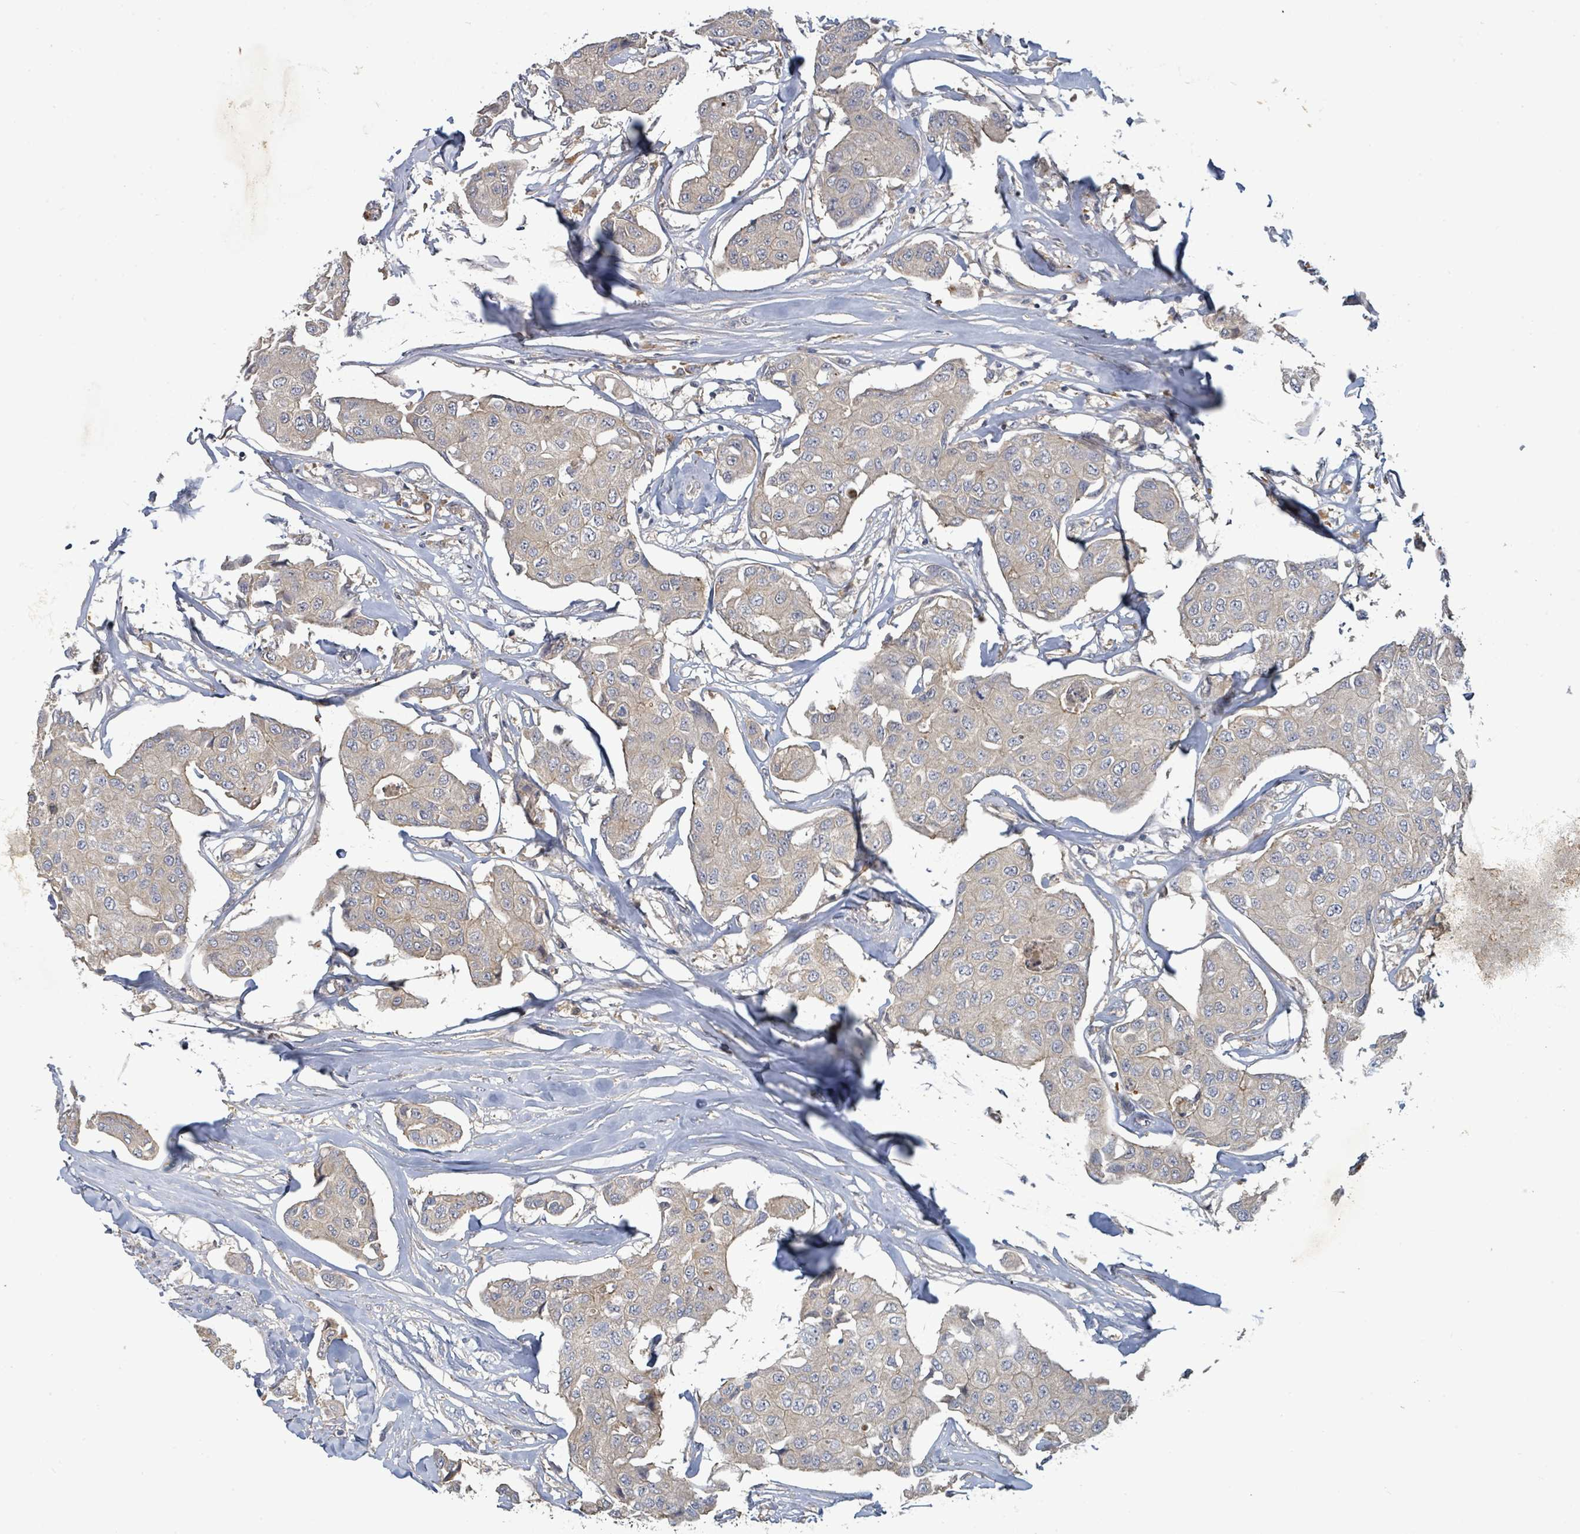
{"staining": {"intensity": "weak", "quantity": ">75%", "location": "cytoplasmic/membranous"}, "tissue": "breast cancer", "cell_type": "Tumor cells", "image_type": "cancer", "snomed": [{"axis": "morphology", "description": "Duct carcinoma"}, {"axis": "topography", "description": "Breast"}, {"axis": "topography", "description": "Lymph node"}], "caption": "Breast cancer stained for a protein (brown) displays weak cytoplasmic/membranous positive expression in approximately >75% of tumor cells.", "gene": "STARD4", "patient": {"sex": "female", "age": 80}}